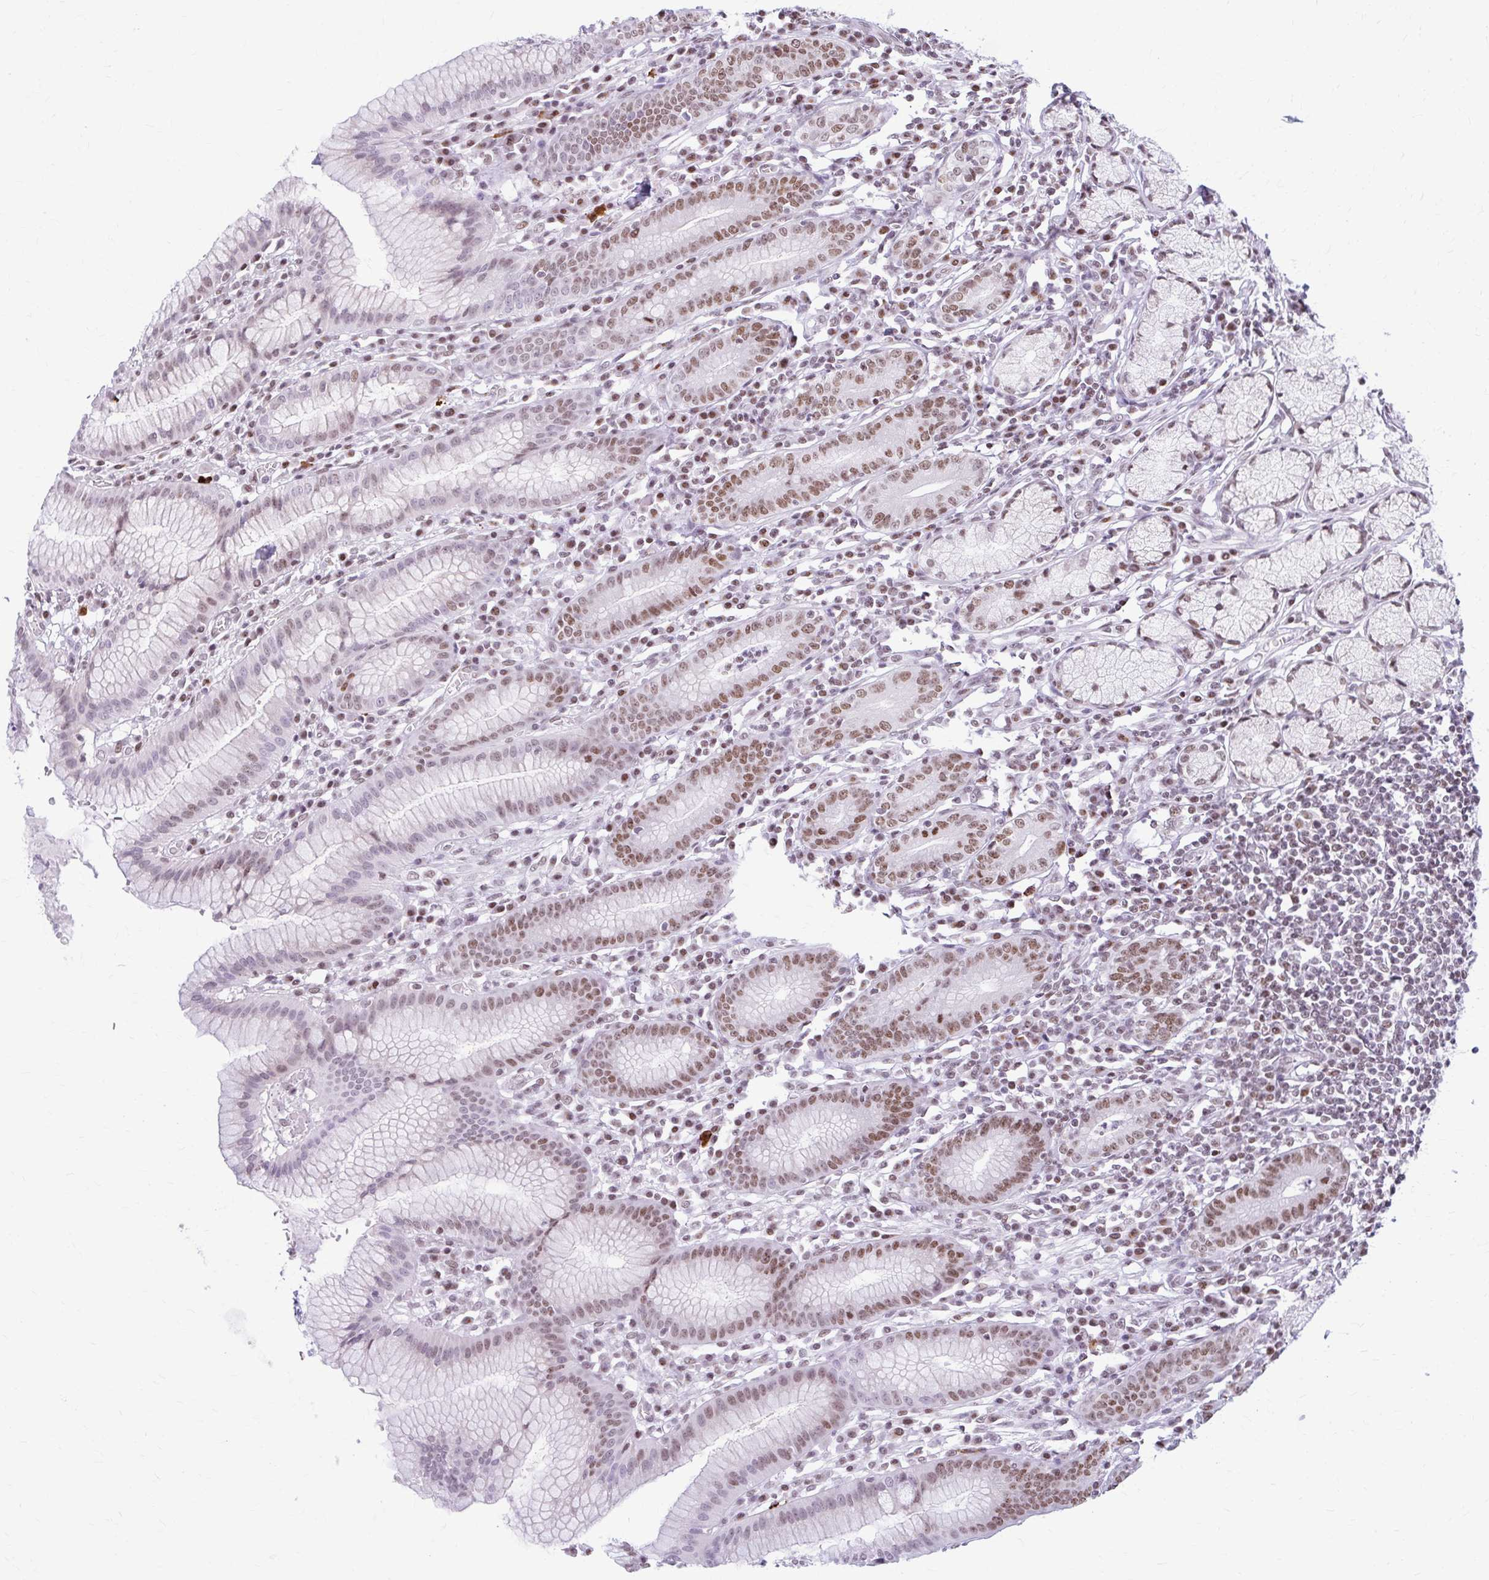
{"staining": {"intensity": "moderate", "quantity": "25%-75%", "location": "nuclear"}, "tissue": "stomach", "cell_type": "Glandular cells", "image_type": "normal", "snomed": [{"axis": "morphology", "description": "Normal tissue, NOS"}, {"axis": "topography", "description": "Stomach"}], "caption": "Immunohistochemistry (IHC) histopathology image of unremarkable stomach: human stomach stained using IHC demonstrates medium levels of moderate protein expression localized specifically in the nuclear of glandular cells, appearing as a nuclear brown color.", "gene": "PABIR1", "patient": {"sex": "male", "age": 55}}